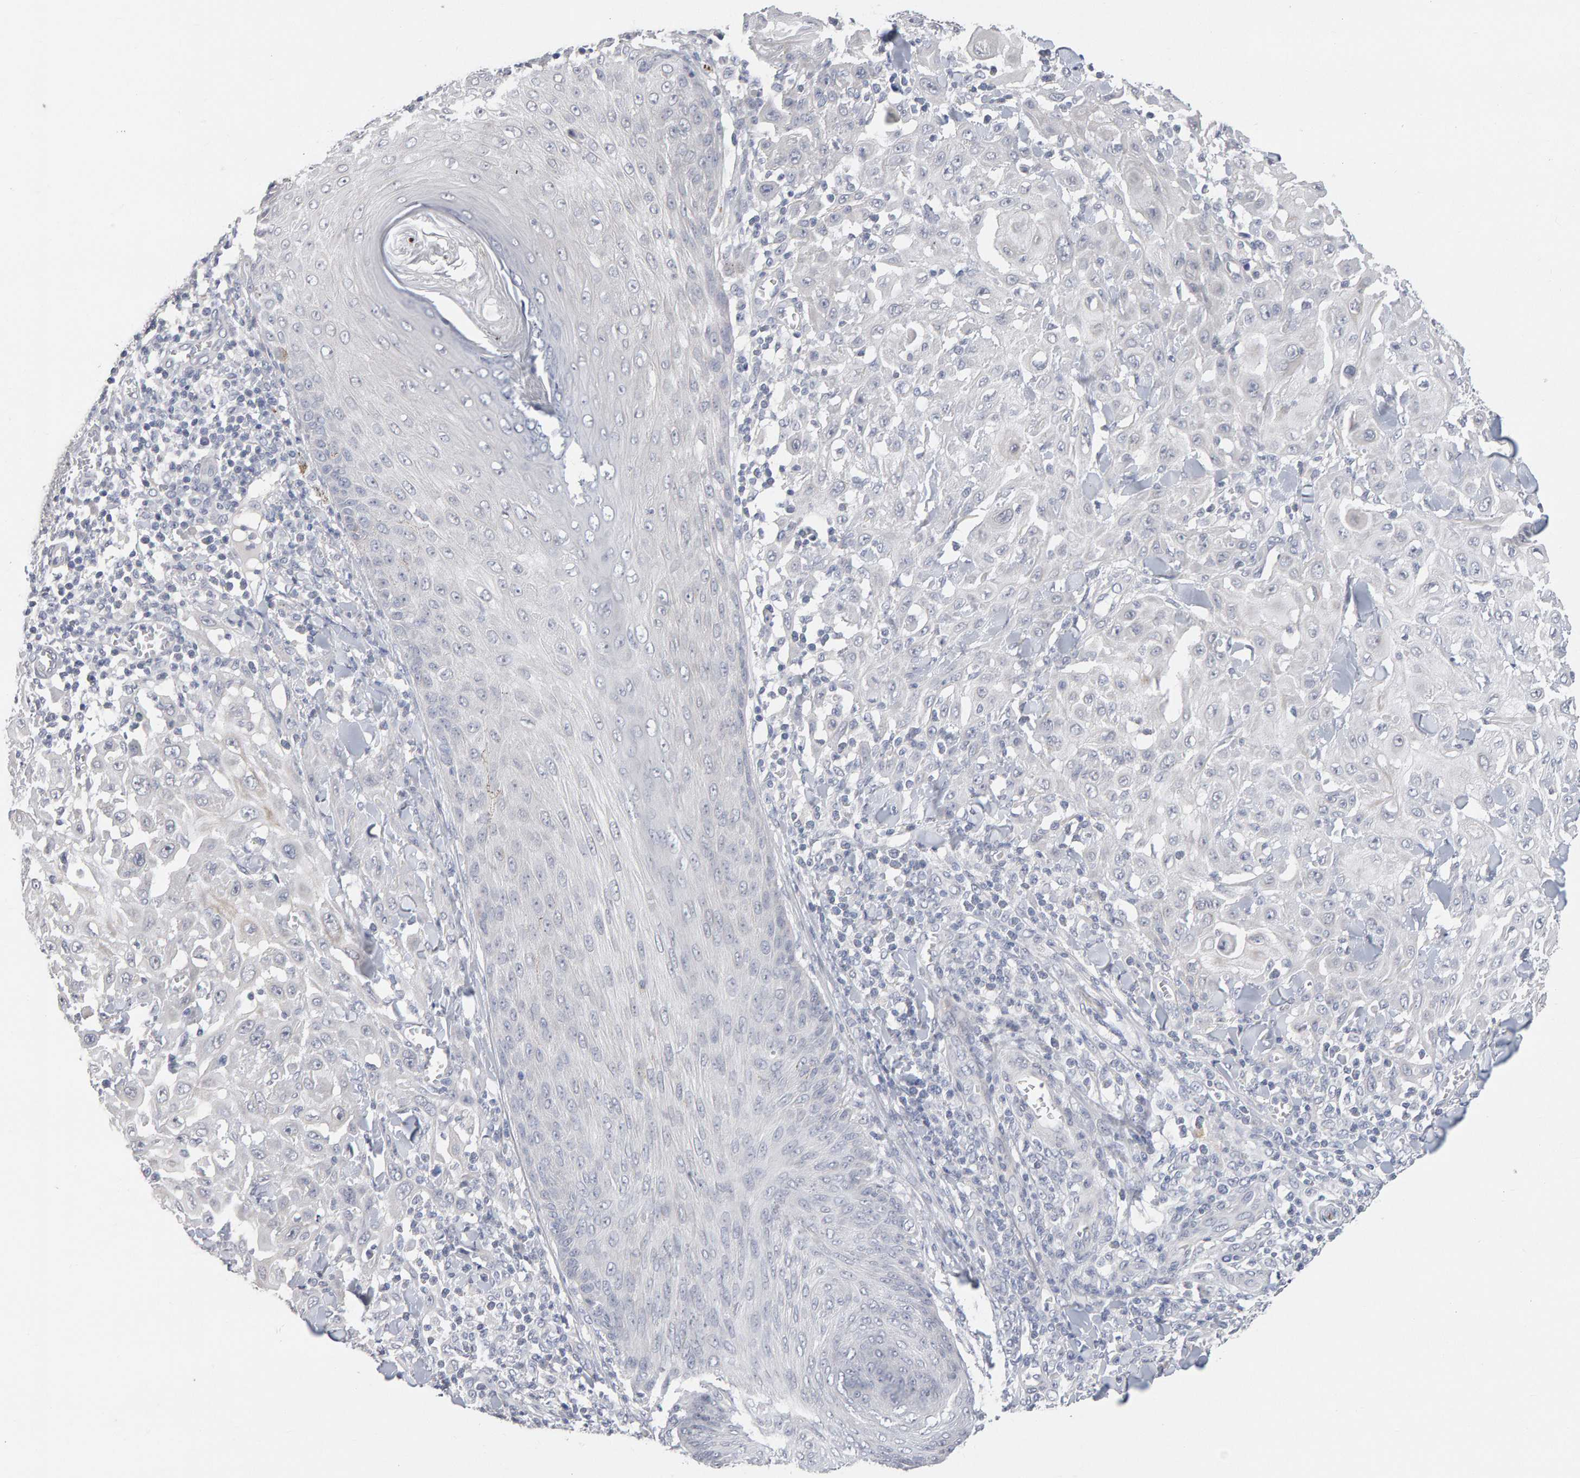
{"staining": {"intensity": "negative", "quantity": "none", "location": "none"}, "tissue": "skin cancer", "cell_type": "Tumor cells", "image_type": "cancer", "snomed": [{"axis": "morphology", "description": "Squamous cell carcinoma, NOS"}, {"axis": "topography", "description": "Skin"}], "caption": "The immunohistochemistry (IHC) histopathology image has no significant expression in tumor cells of squamous cell carcinoma (skin) tissue.", "gene": "HNF4A", "patient": {"sex": "male", "age": 24}}